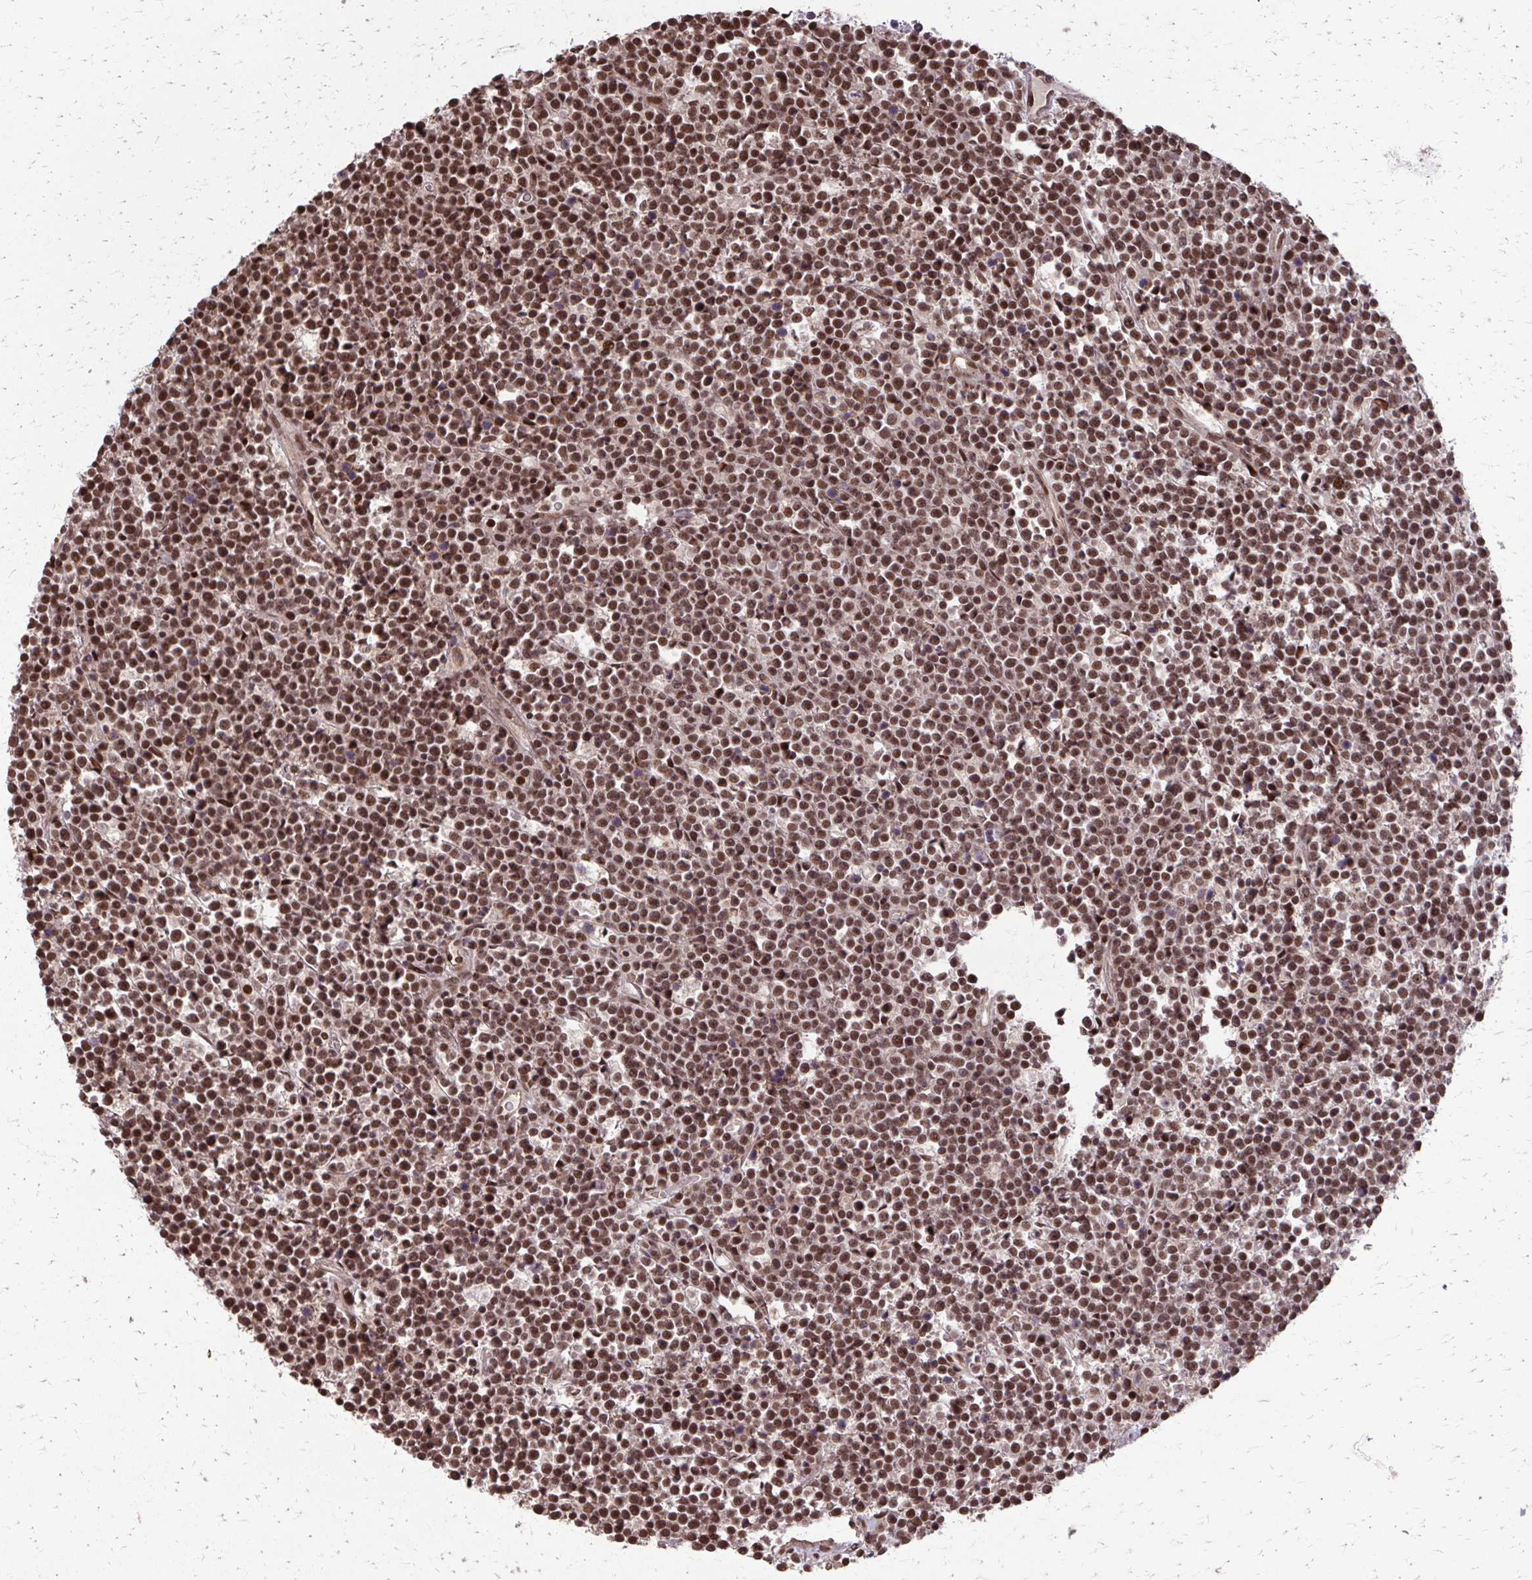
{"staining": {"intensity": "moderate", "quantity": ">75%", "location": "nuclear"}, "tissue": "lymphoma", "cell_type": "Tumor cells", "image_type": "cancer", "snomed": [{"axis": "morphology", "description": "Malignant lymphoma, non-Hodgkin's type, High grade"}, {"axis": "topography", "description": "Ovary"}], "caption": "High-grade malignant lymphoma, non-Hodgkin's type stained with DAB immunohistochemistry (IHC) exhibits medium levels of moderate nuclear positivity in about >75% of tumor cells.", "gene": "SS18", "patient": {"sex": "female", "age": 56}}